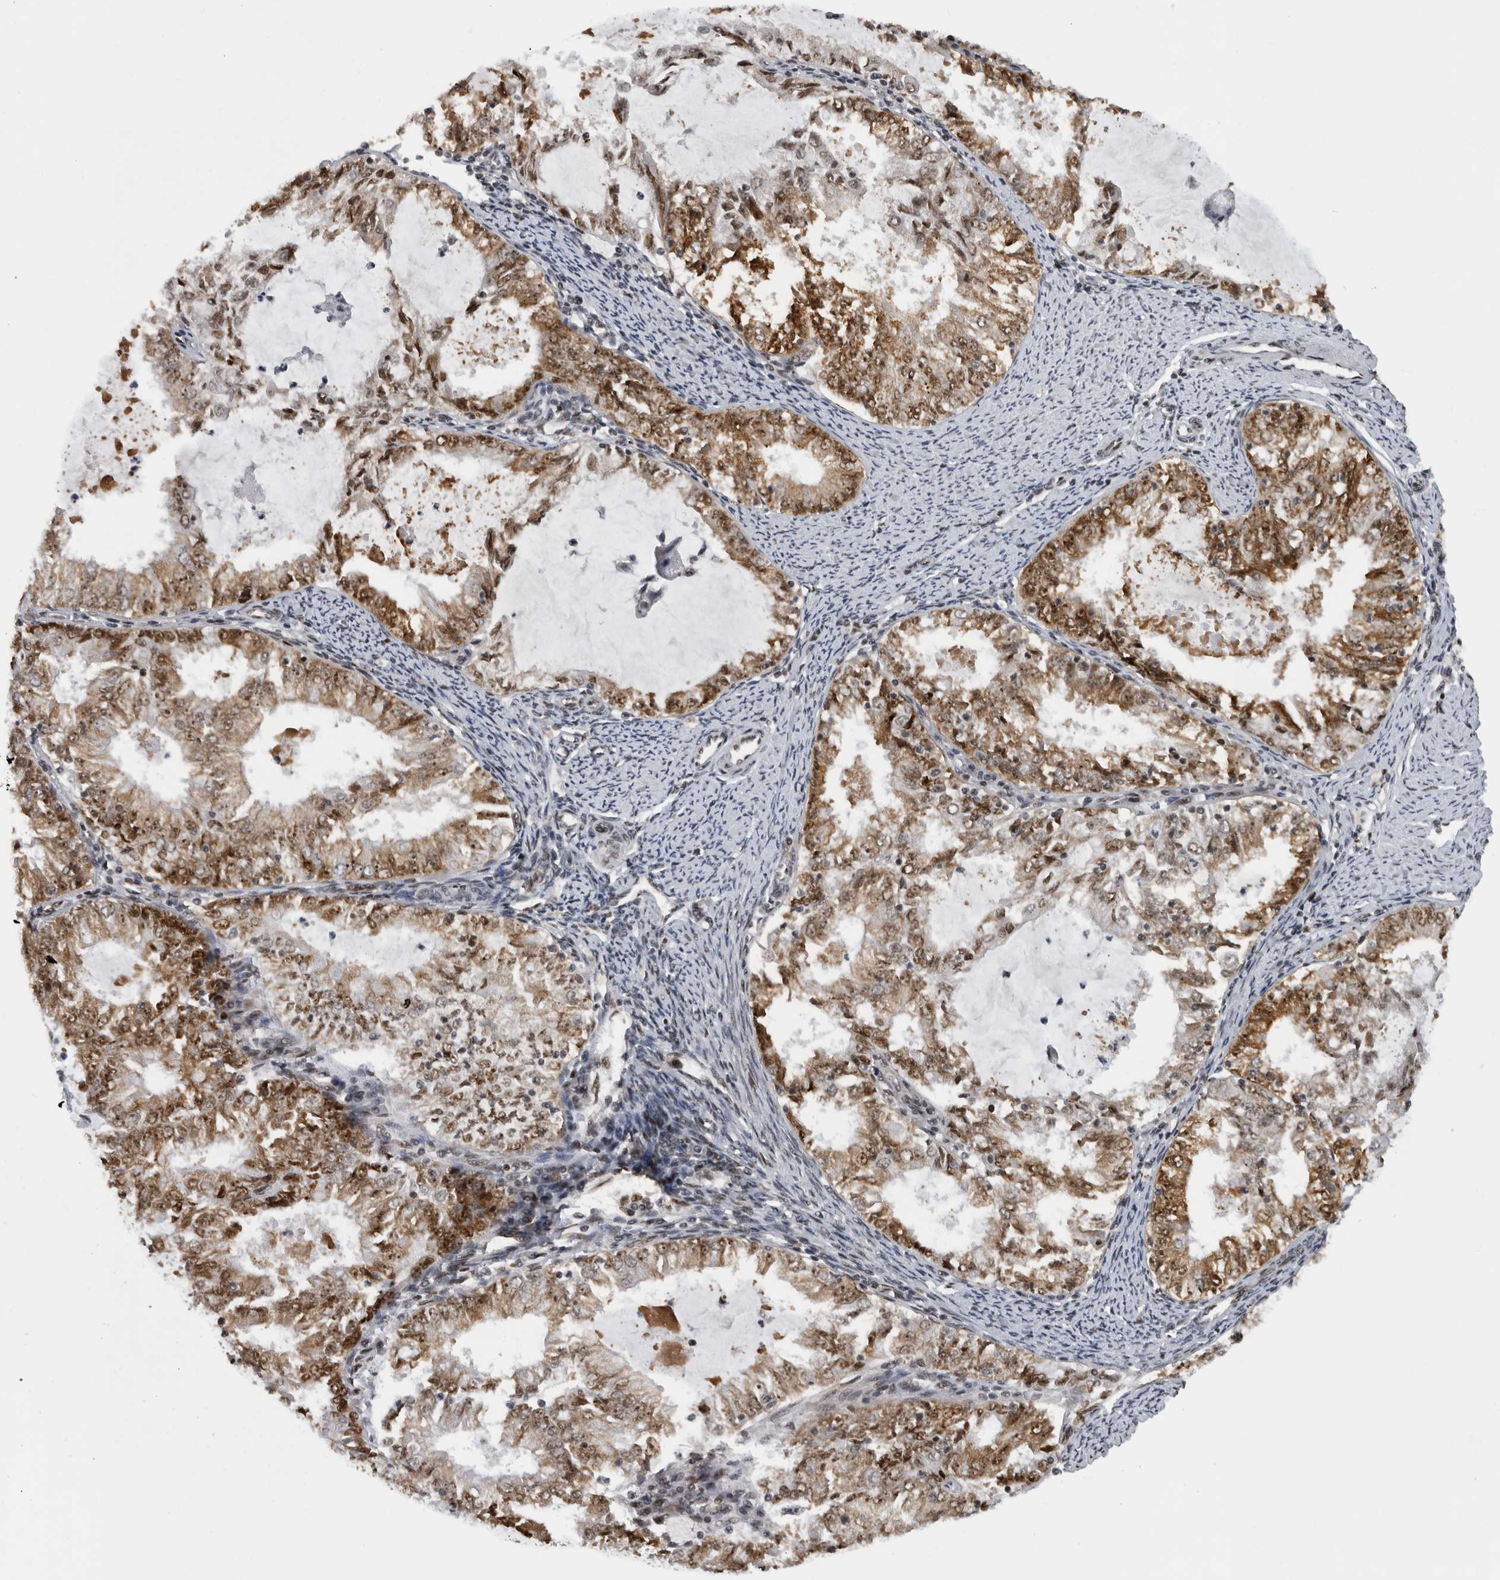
{"staining": {"intensity": "moderate", "quantity": ">75%", "location": "cytoplasmic/membranous,nuclear"}, "tissue": "endometrial cancer", "cell_type": "Tumor cells", "image_type": "cancer", "snomed": [{"axis": "morphology", "description": "Adenocarcinoma, NOS"}, {"axis": "topography", "description": "Endometrium"}], "caption": "DAB immunohistochemical staining of human adenocarcinoma (endometrial) demonstrates moderate cytoplasmic/membranous and nuclear protein staining in about >75% of tumor cells.", "gene": "ZSCAN2", "patient": {"sex": "female", "age": 57}}